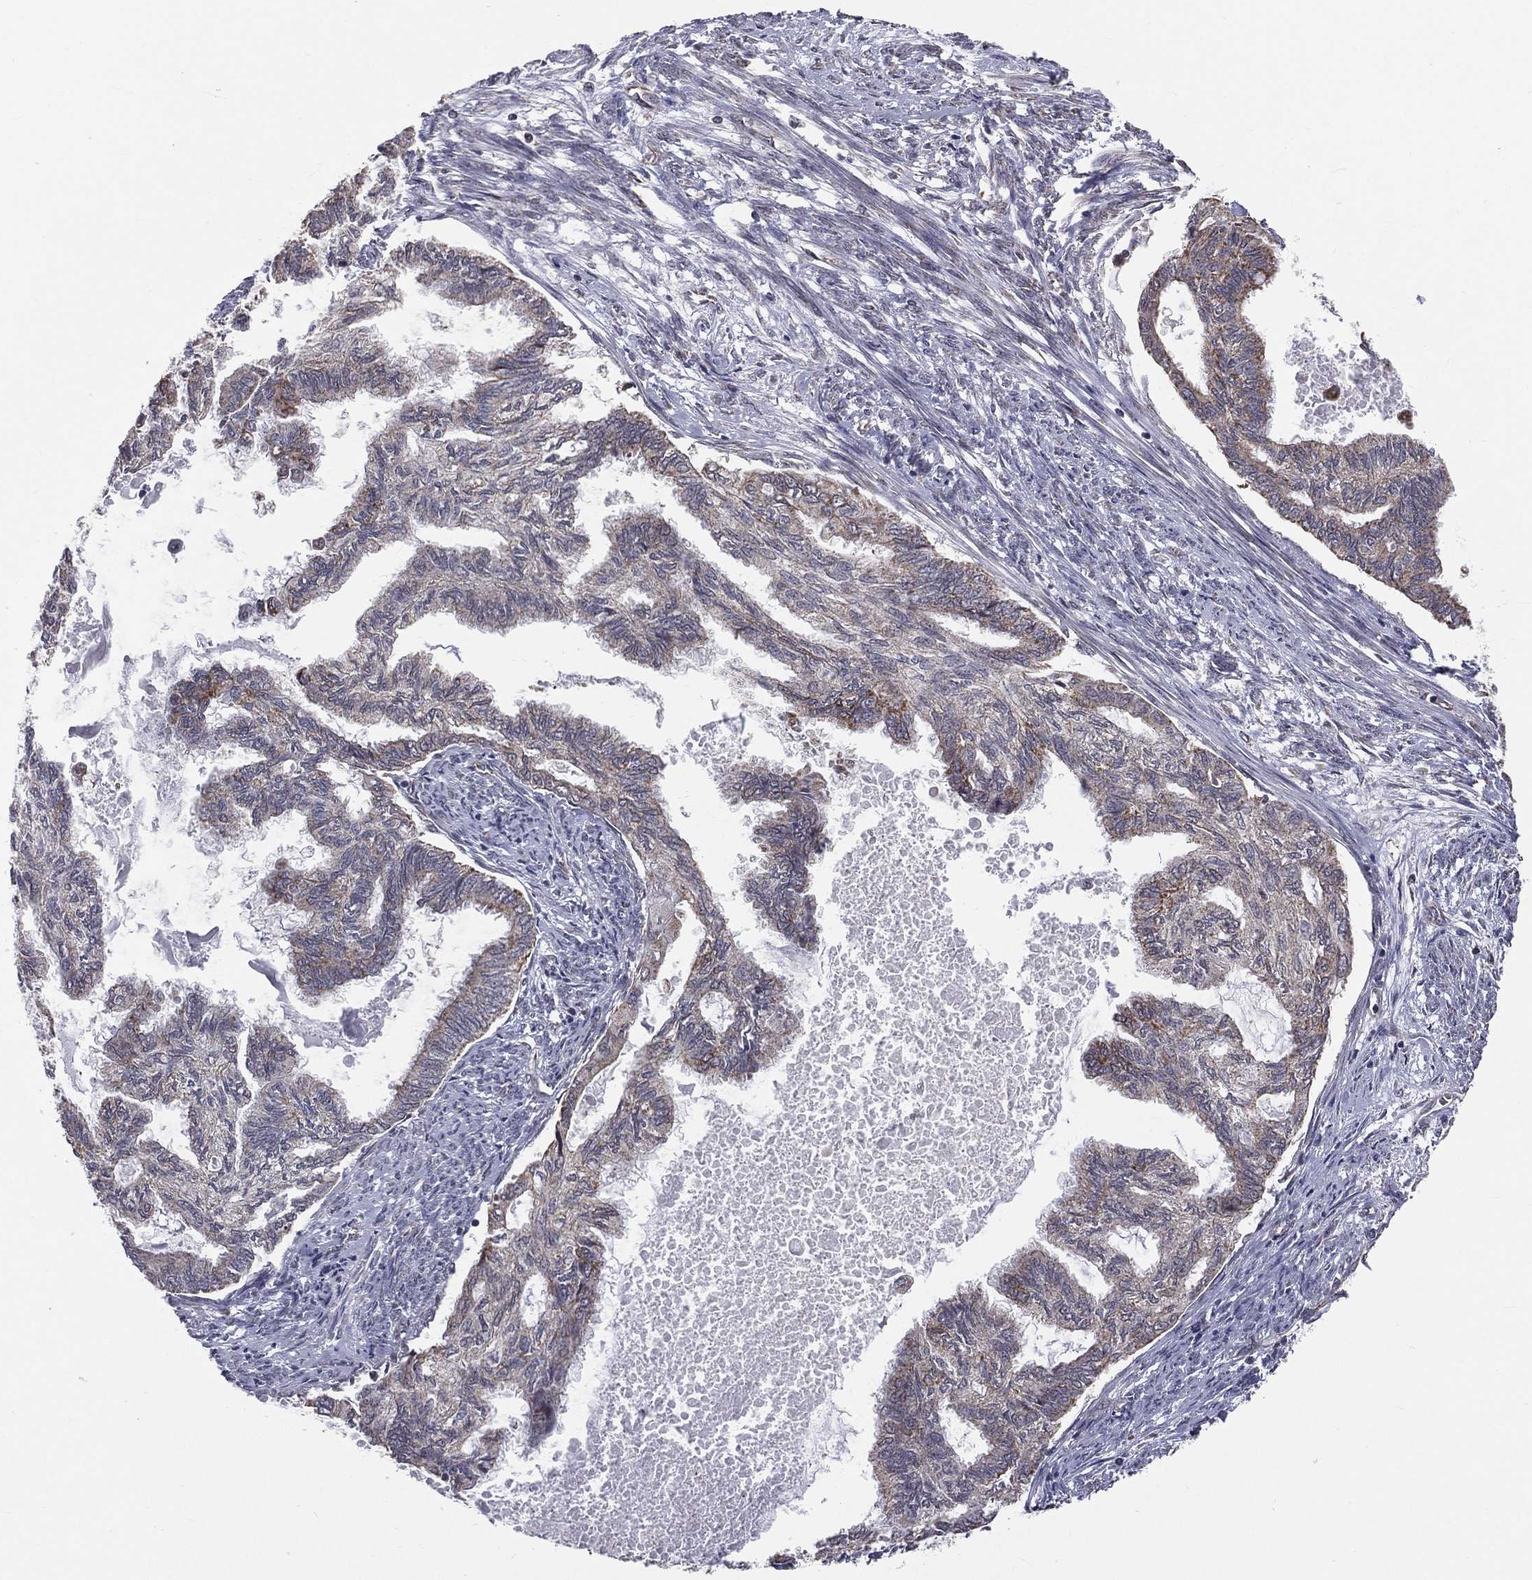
{"staining": {"intensity": "weak", "quantity": "25%-75%", "location": "cytoplasmic/membranous"}, "tissue": "endometrial cancer", "cell_type": "Tumor cells", "image_type": "cancer", "snomed": [{"axis": "morphology", "description": "Adenocarcinoma, NOS"}, {"axis": "topography", "description": "Endometrium"}], "caption": "Protein staining reveals weak cytoplasmic/membranous staining in approximately 25%-75% of tumor cells in adenocarcinoma (endometrial). (DAB IHC with brightfield microscopy, high magnification).", "gene": "MRPL46", "patient": {"sex": "female", "age": 86}}